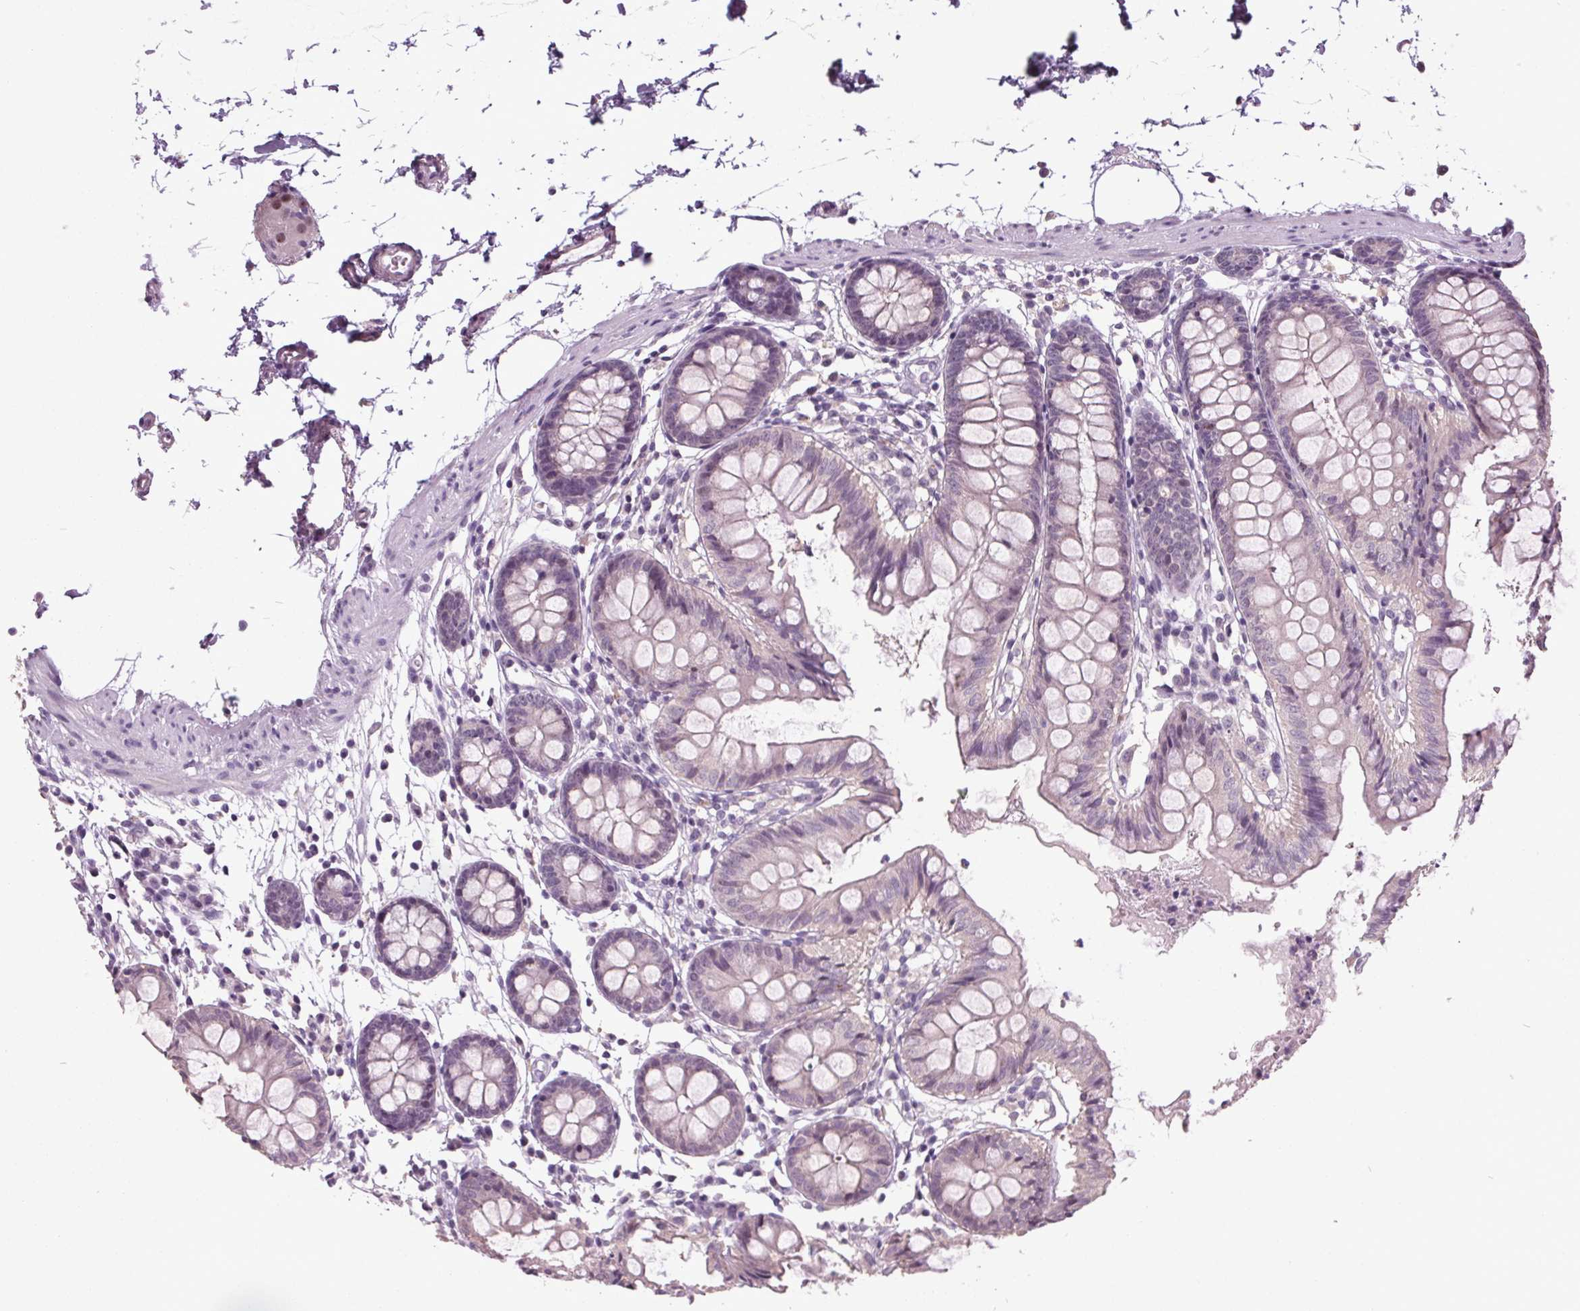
{"staining": {"intensity": "negative", "quantity": "none", "location": "none"}, "tissue": "colon", "cell_type": "Endothelial cells", "image_type": "normal", "snomed": [{"axis": "morphology", "description": "Normal tissue, NOS"}, {"axis": "topography", "description": "Colon"}], "caption": "A histopathology image of colon stained for a protein displays no brown staining in endothelial cells.", "gene": "C2orf16", "patient": {"sex": "female", "age": 84}}